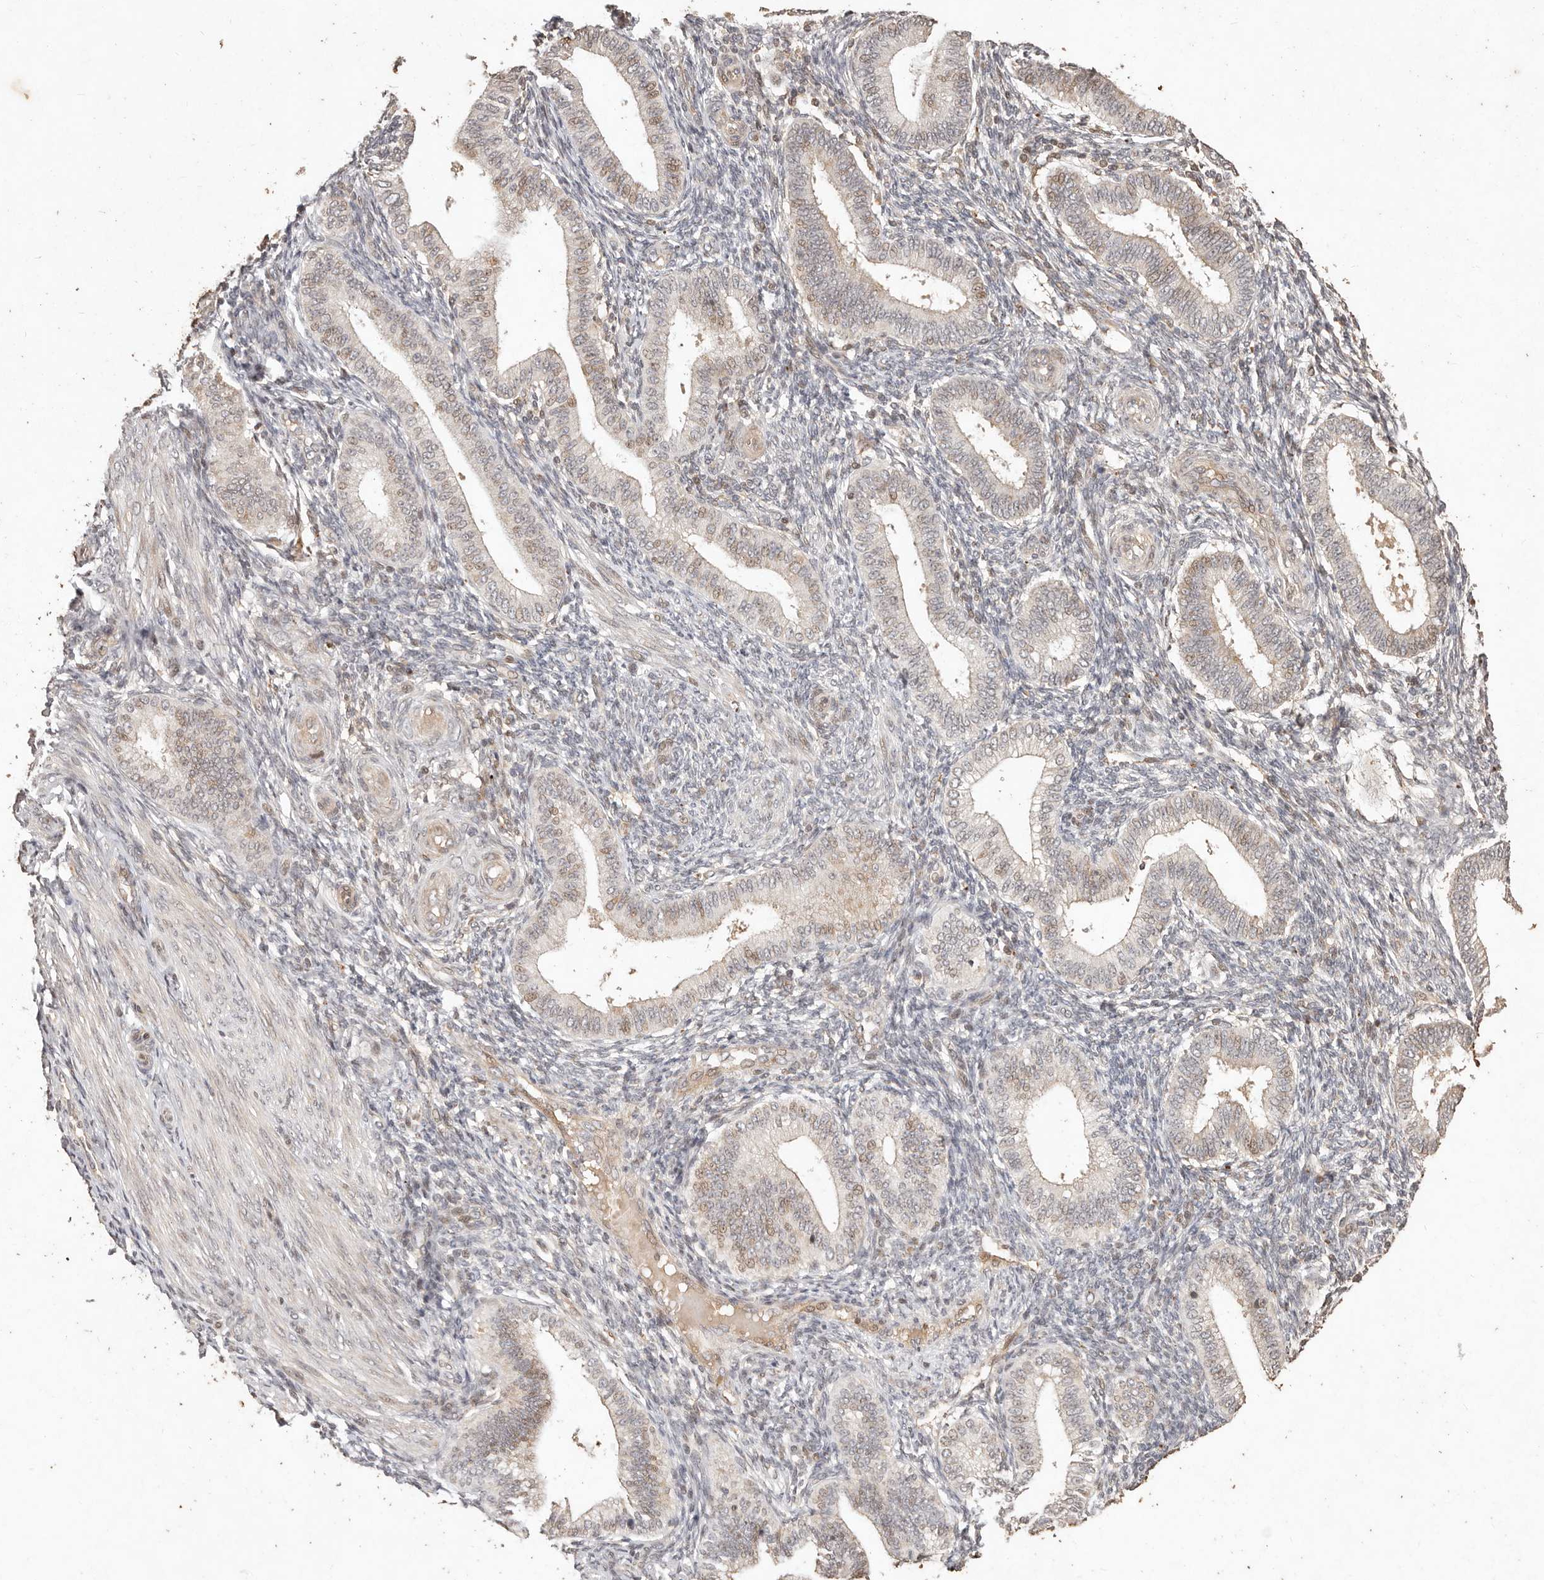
{"staining": {"intensity": "weak", "quantity": "25%-75%", "location": "cytoplasmic/membranous"}, "tissue": "endometrium", "cell_type": "Cells in endometrial stroma", "image_type": "normal", "snomed": [{"axis": "morphology", "description": "Normal tissue, NOS"}, {"axis": "topography", "description": "Endometrium"}], "caption": "Immunohistochemical staining of unremarkable human endometrium exhibits weak cytoplasmic/membranous protein expression in approximately 25%-75% of cells in endometrial stroma. Ihc stains the protein of interest in brown and the nuclei are stained blue.", "gene": "KIF9", "patient": {"sex": "female", "age": 39}}